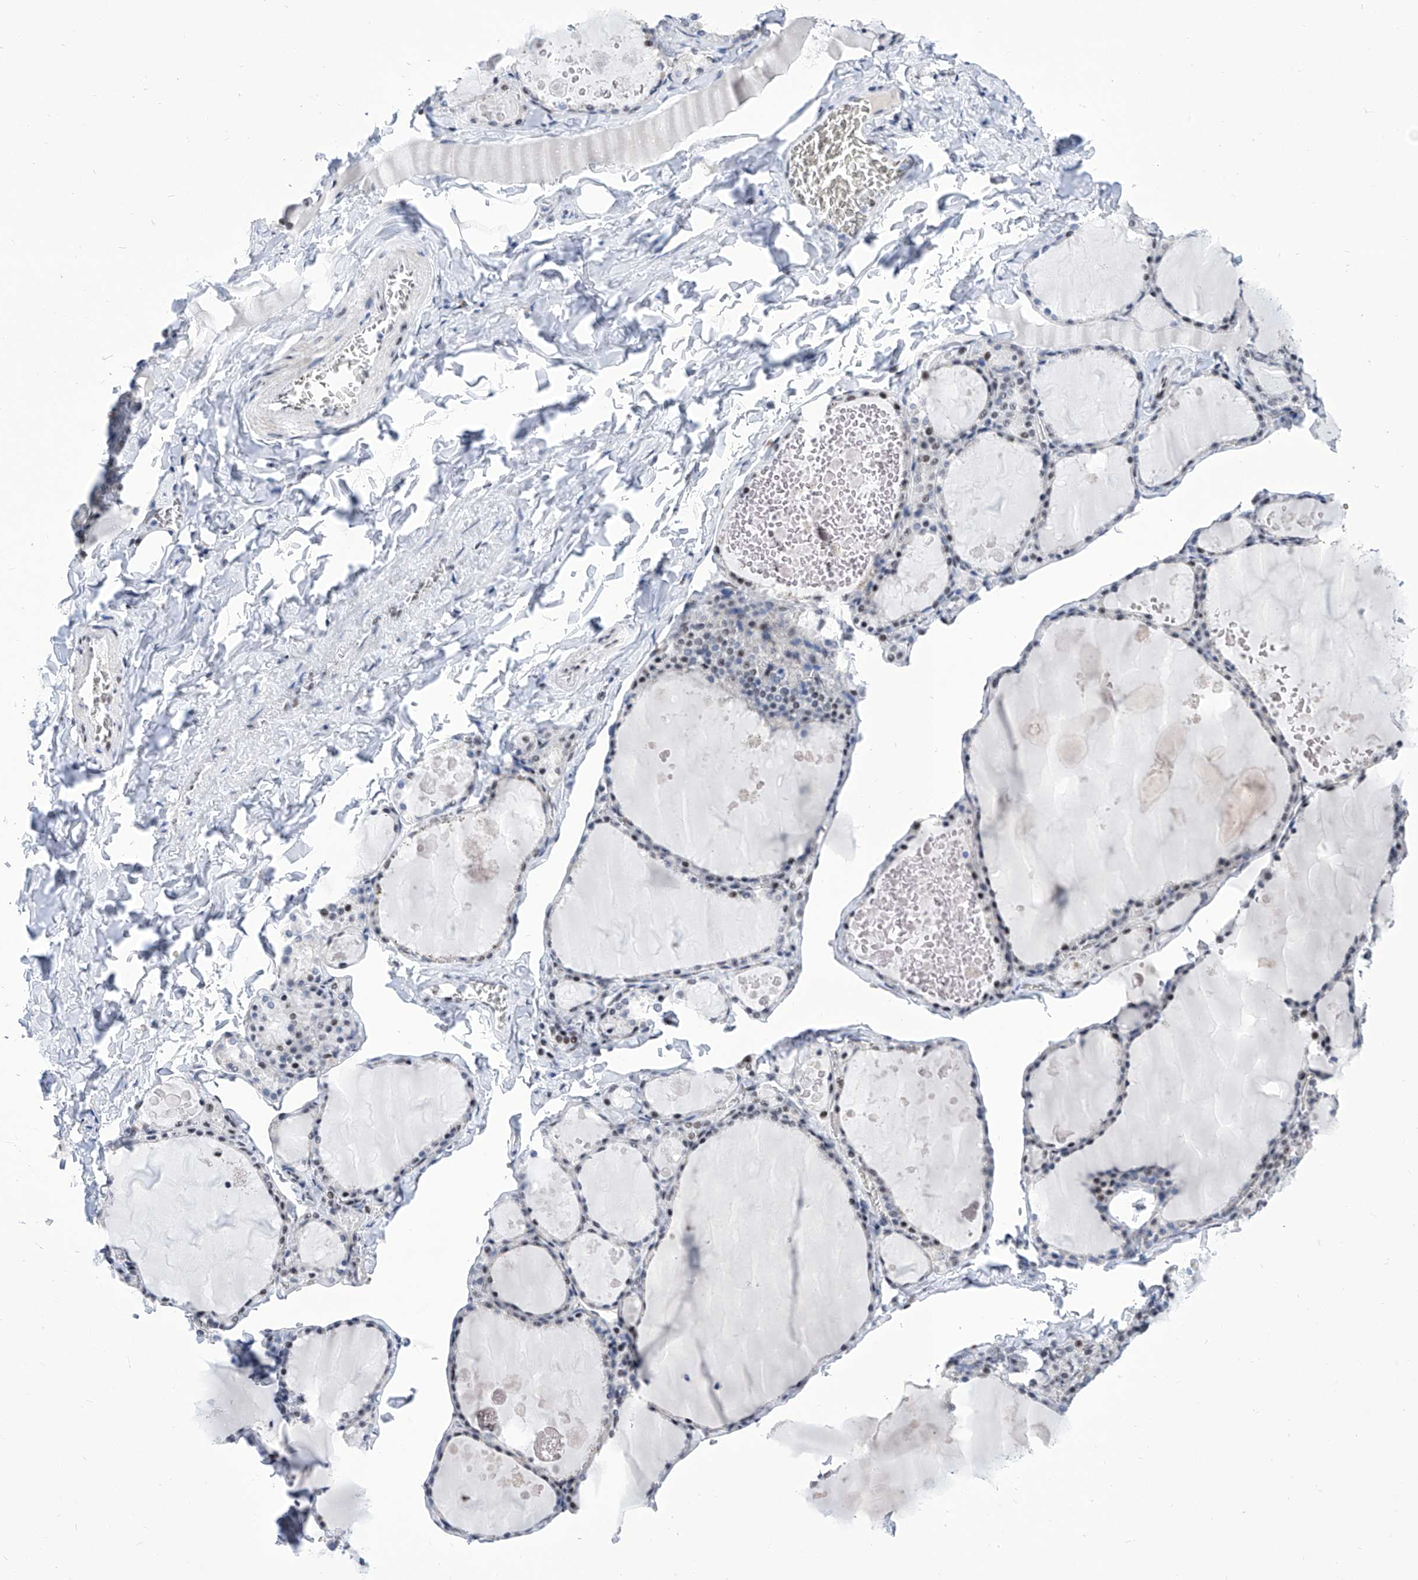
{"staining": {"intensity": "negative", "quantity": "none", "location": "none"}, "tissue": "thyroid gland", "cell_type": "Glandular cells", "image_type": "normal", "snomed": [{"axis": "morphology", "description": "Normal tissue, NOS"}, {"axis": "topography", "description": "Thyroid gland"}], "caption": "Immunohistochemical staining of unremarkable thyroid gland shows no significant staining in glandular cells.", "gene": "SART1", "patient": {"sex": "male", "age": 56}}